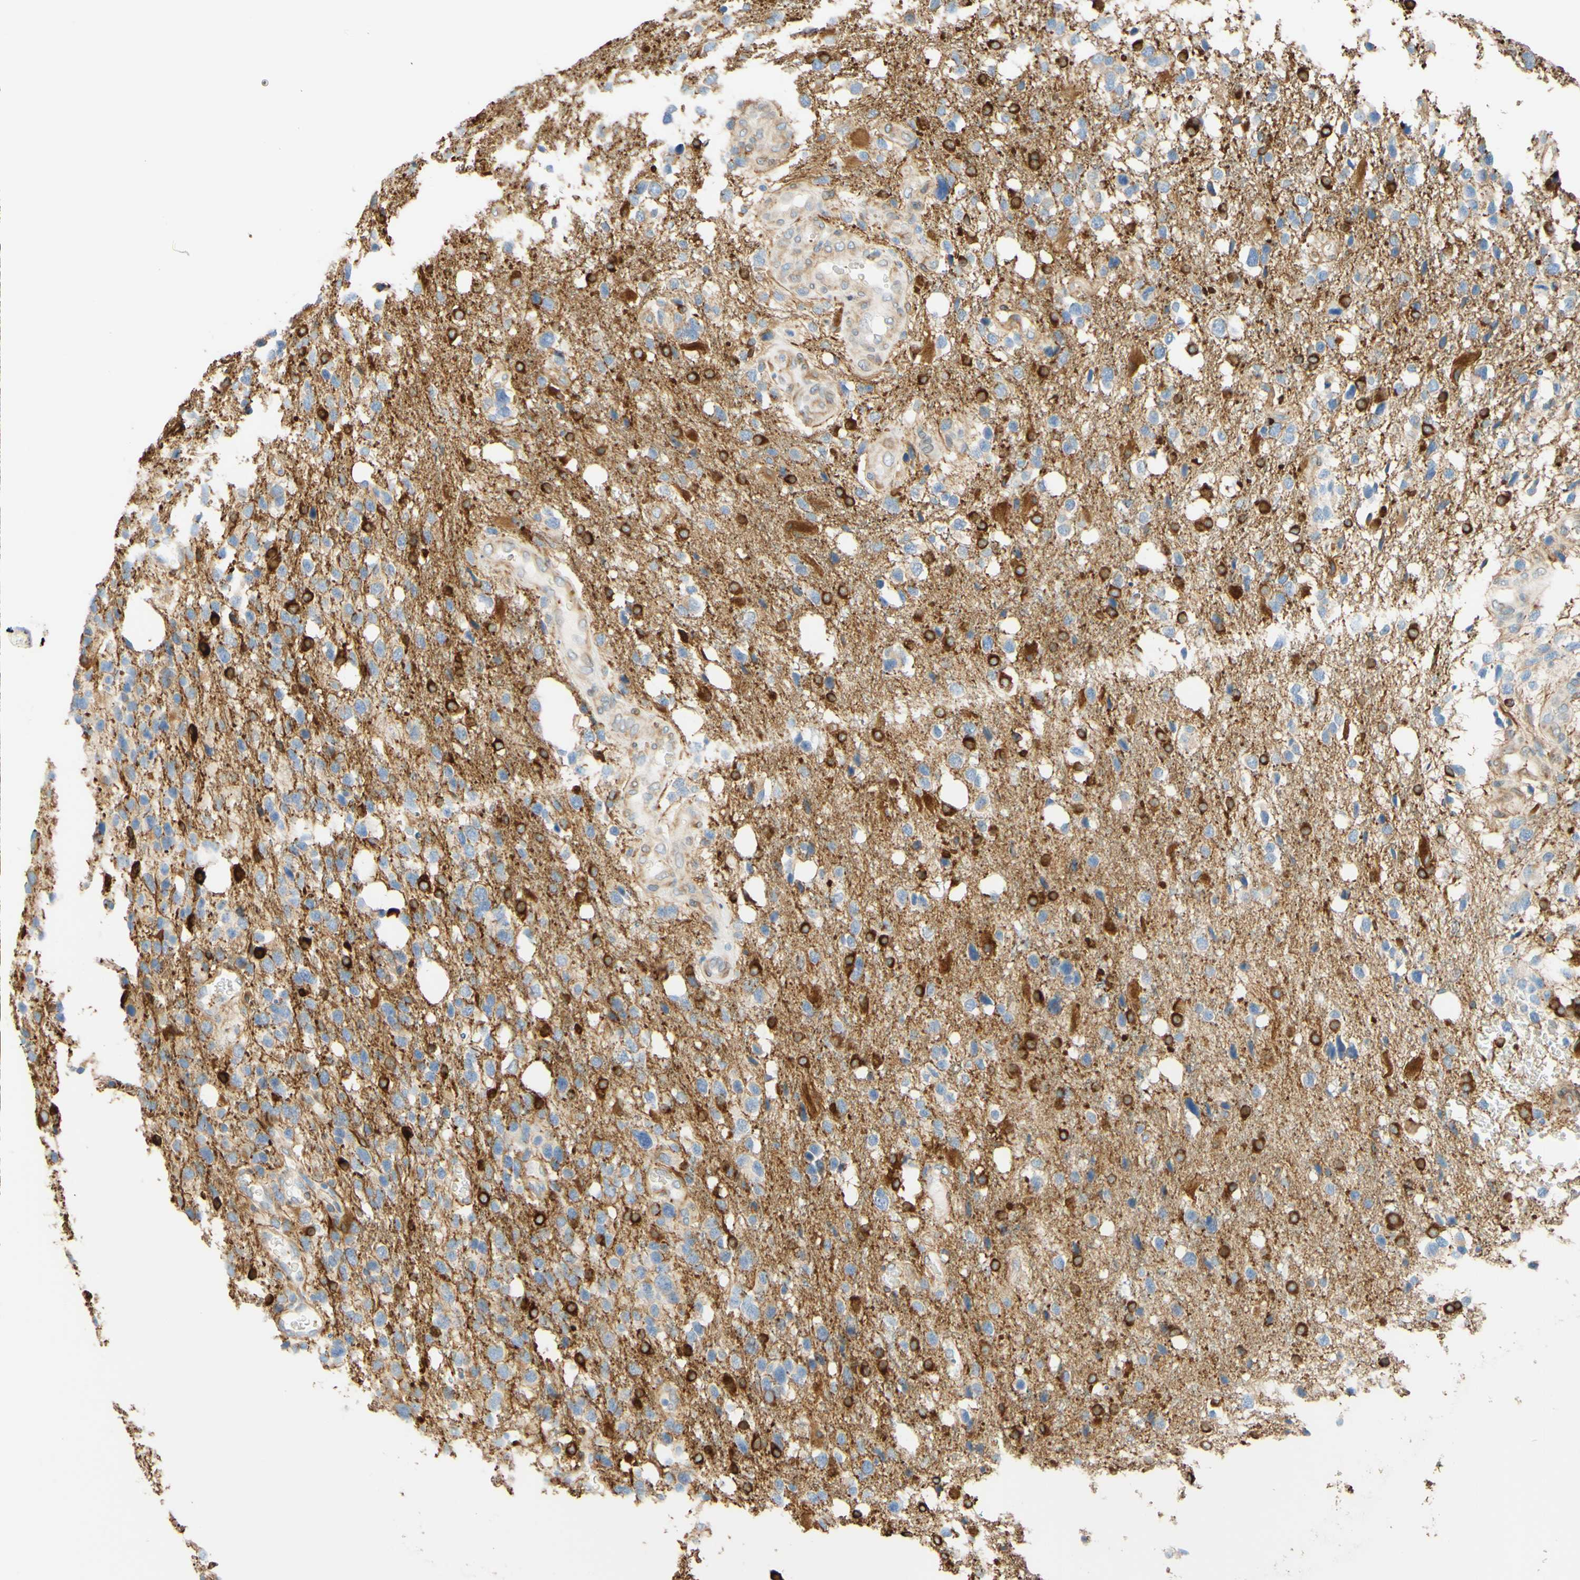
{"staining": {"intensity": "strong", "quantity": "25%-75%", "location": "cytoplasmic/membranous"}, "tissue": "glioma", "cell_type": "Tumor cells", "image_type": "cancer", "snomed": [{"axis": "morphology", "description": "Glioma, malignant, High grade"}, {"axis": "topography", "description": "Brain"}], "caption": "Strong cytoplasmic/membranous protein expression is identified in approximately 25%-75% of tumor cells in glioma.", "gene": "ENDOD1", "patient": {"sex": "female", "age": 58}}